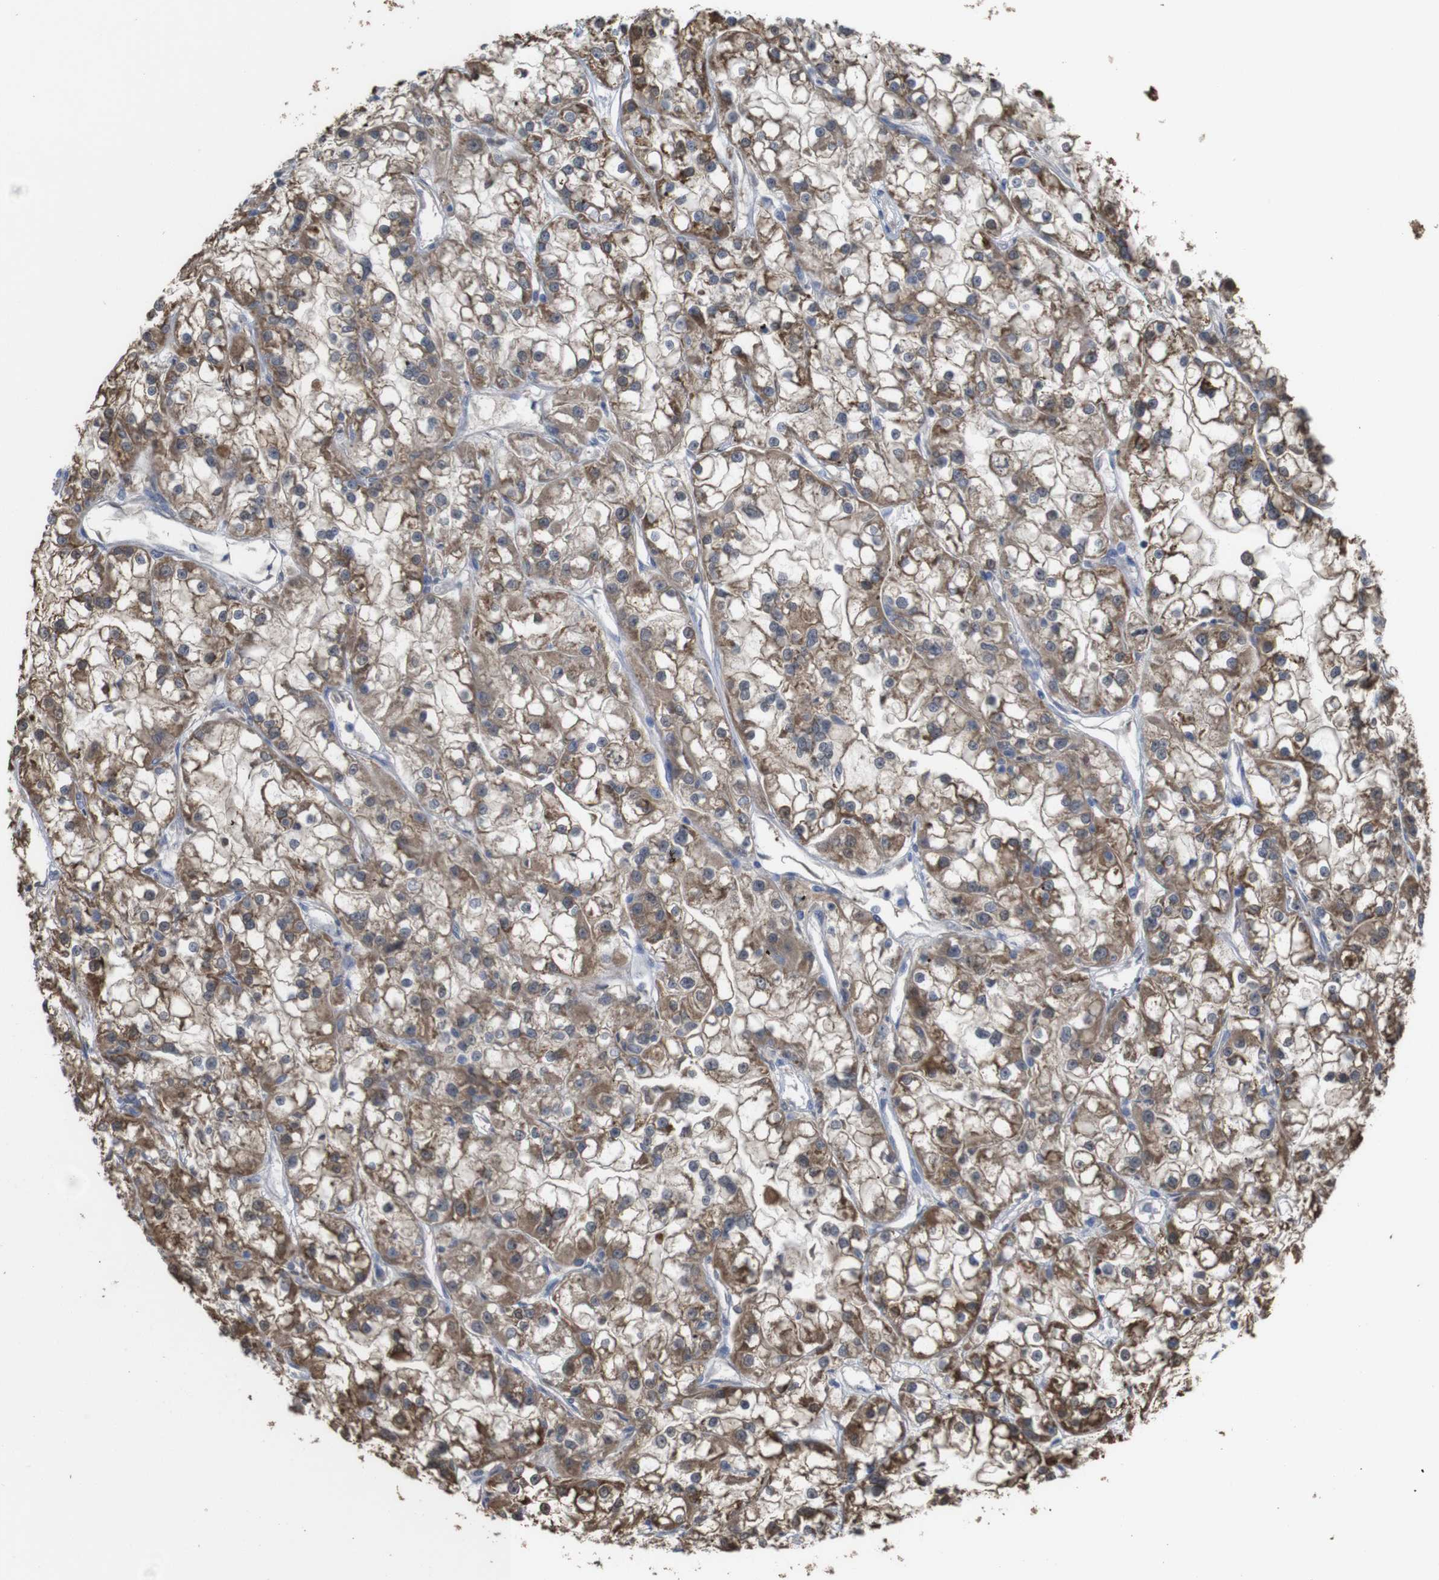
{"staining": {"intensity": "moderate", "quantity": ">75%", "location": "cytoplasmic/membranous"}, "tissue": "renal cancer", "cell_type": "Tumor cells", "image_type": "cancer", "snomed": [{"axis": "morphology", "description": "Adenocarcinoma, NOS"}, {"axis": "topography", "description": "Kidney"}], "caption": "An image of human renal cancer (adenocarcinoma) stained for a protein demonstrates moderate cytoplasmic/membranous brown staining in tumor cells.", "gene": "PTPRR", "patient": {"sex": "female", "age": 52}}